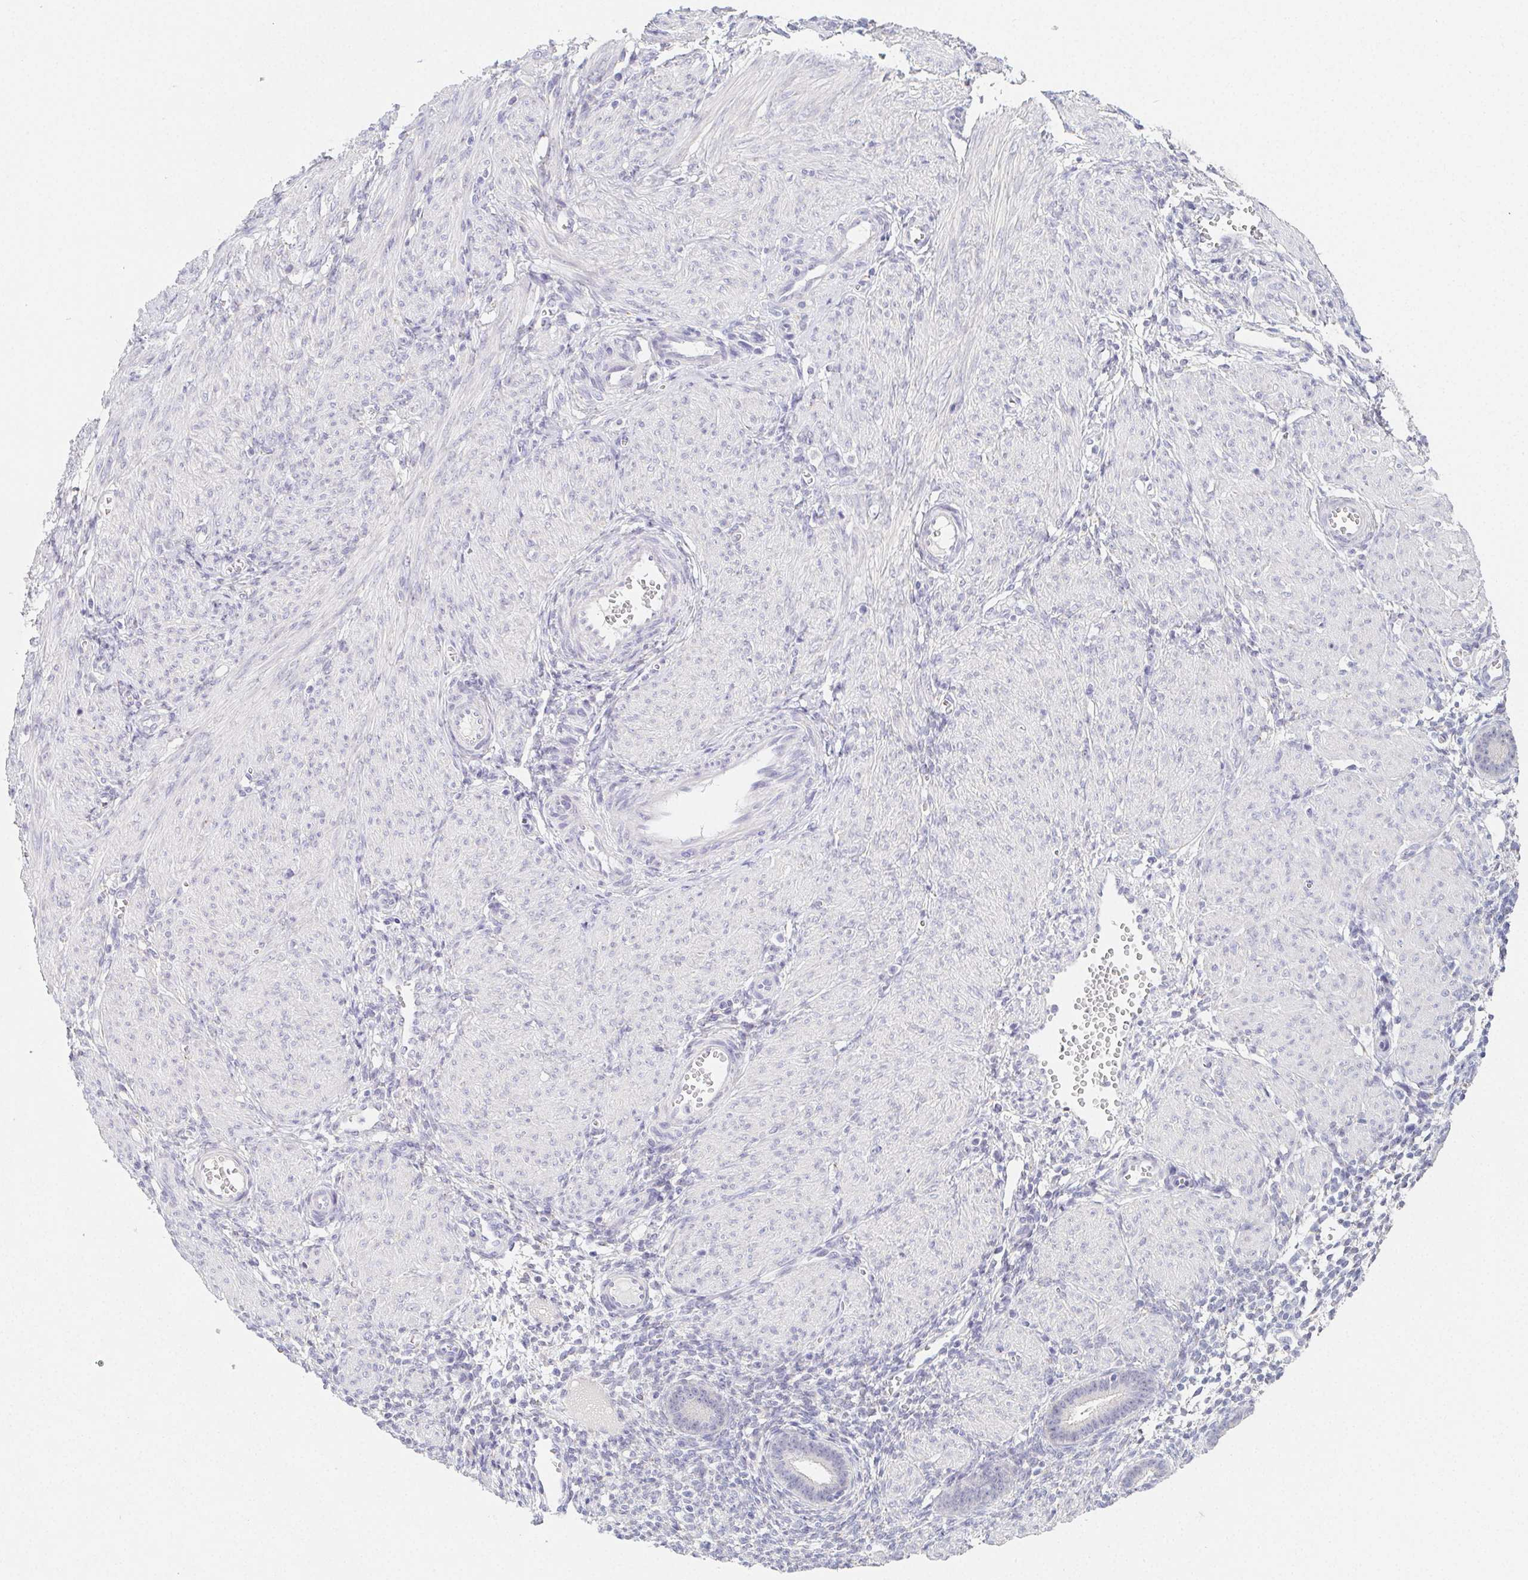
{"staining": {"intensity": "negative", "quantity": "none", "location": "none"}, "tissue": "endometrium", "cell_type": "Cells in endometrial stroma", "image_type": "normal", "snomed": [{"axis": "morphology", "description": "Normal tissue, NOS"}, {"axis": "topography", "description": "Endometrium"}], "caption": "Immunohistochemistry (IHC) of benign human endometrium exhibits no staining in cells in endometrial stroma. (DAB (3,3'-diaminobenzidine) IHC, high magnification).", "gene": "GLIPR1L1", "patient": {"sex": "female", "age": 36}}